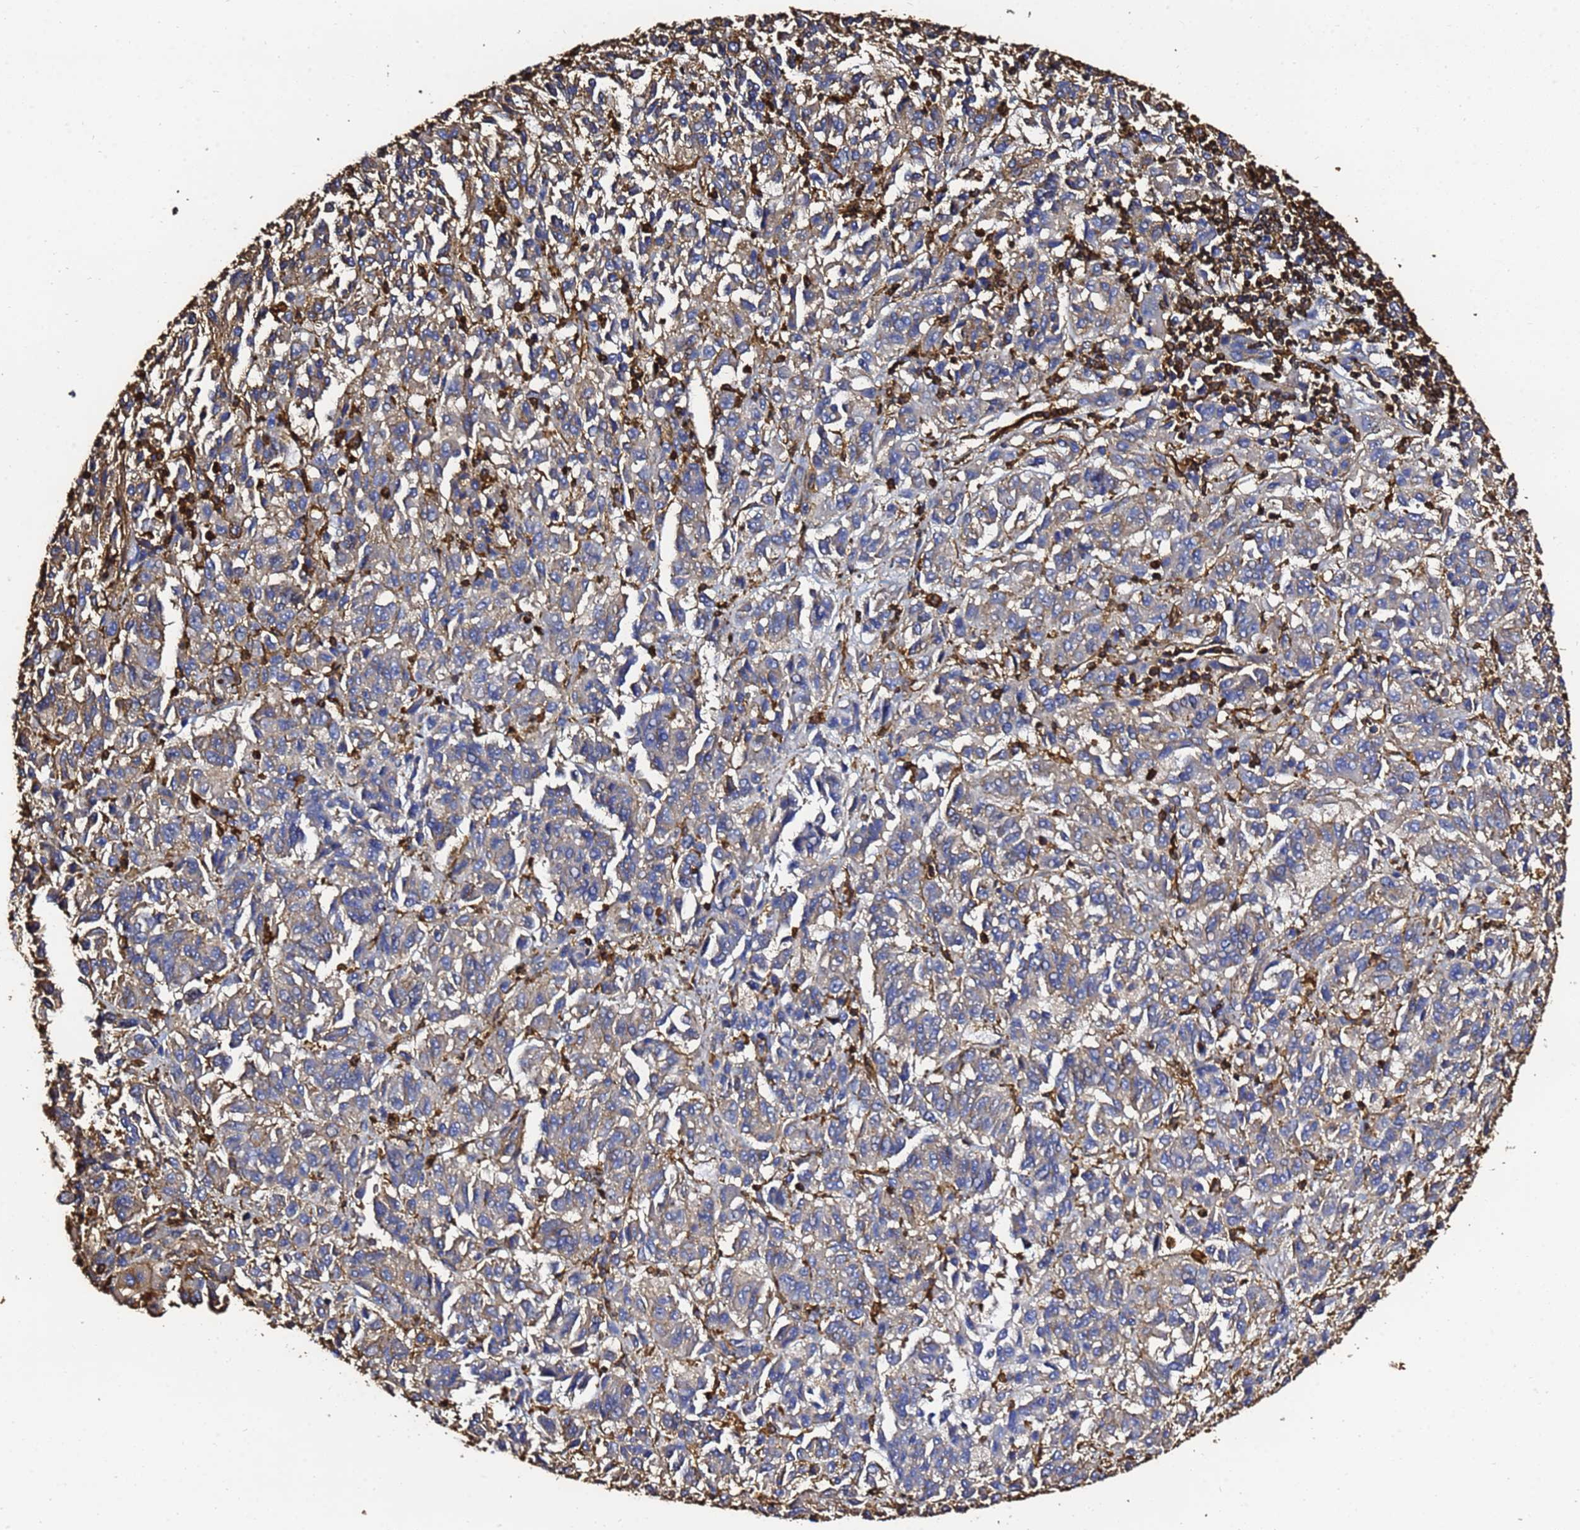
{"staining": {"intensity": "negative", "quantity": "none", "location": "none"}, "tissue": "melanoma", "cell_type": "Tumor cells", "image_type": "cancer", "snomed": [{"axis": "morphology", "description": "Malignant melanoma, Metastatic site"}, {"axis": "topography", "description": "Lung"}], "caption": "Photomicrograph shows no protein expression in tumor cells of malignant melanoma (metastatic site) tissue.", "gene": "ACTB", "patient": {"sex": "male", "age": 64}}